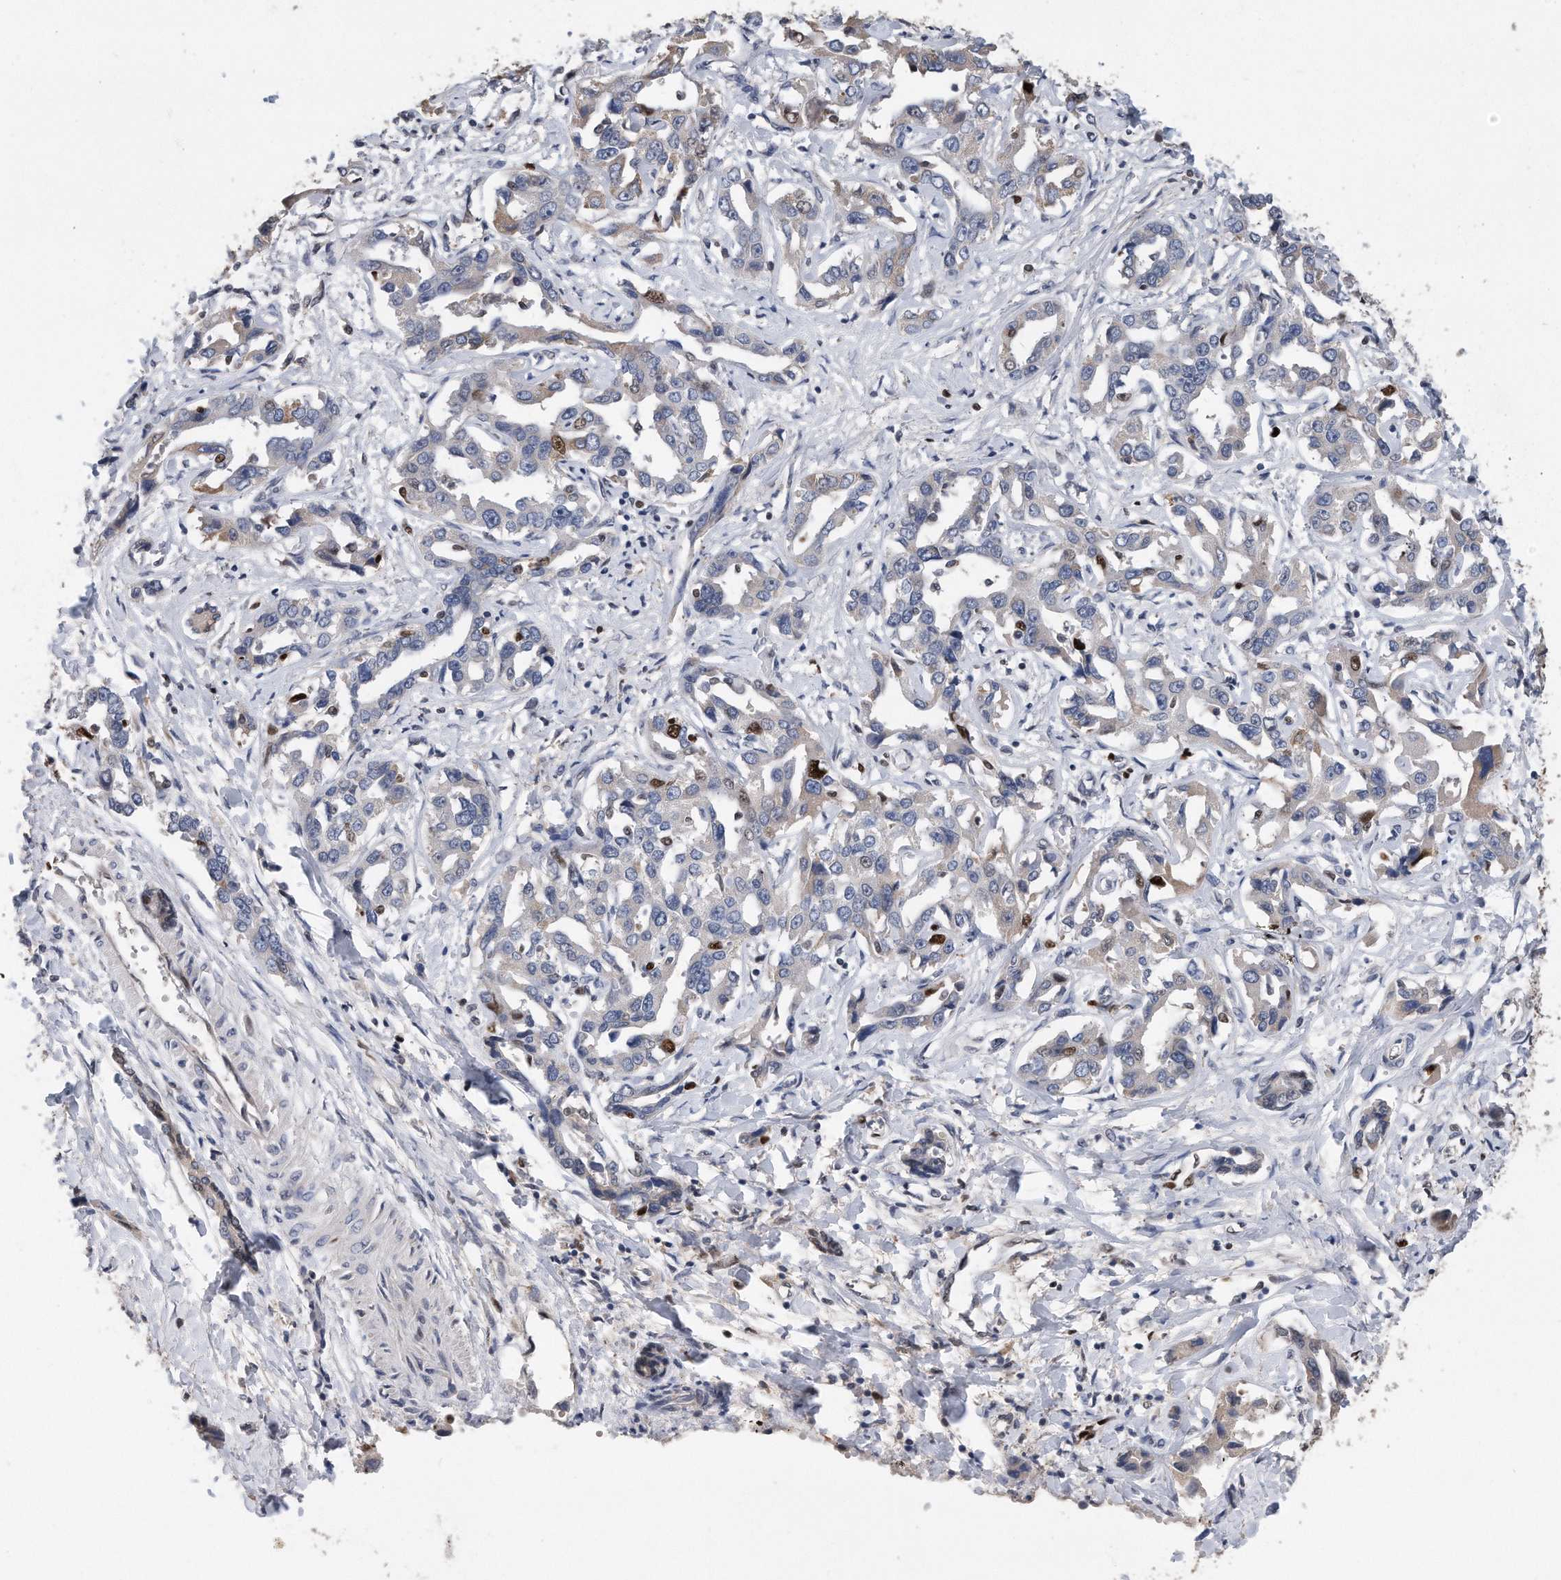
{"staining": {"intensity": "moderate", "quantity": "<25%", "location": "nuclear"}, "tissue": "liver cancer", "cell_type": "Tumor cells", "image_type": "cancer", "snomed": [{"axis": "morphology", "description": "Cholangiocarcinoma"}, {"axis": "topography", "description": "Liver"}], "caption": "The immunohistochemical stain highlights moderate nuclear positivity in tumor cells of liver cancer tissue. Nuclei are stained in blue.", "gene": "PCNA", "patient": {"sex": "male", "age": 59}}